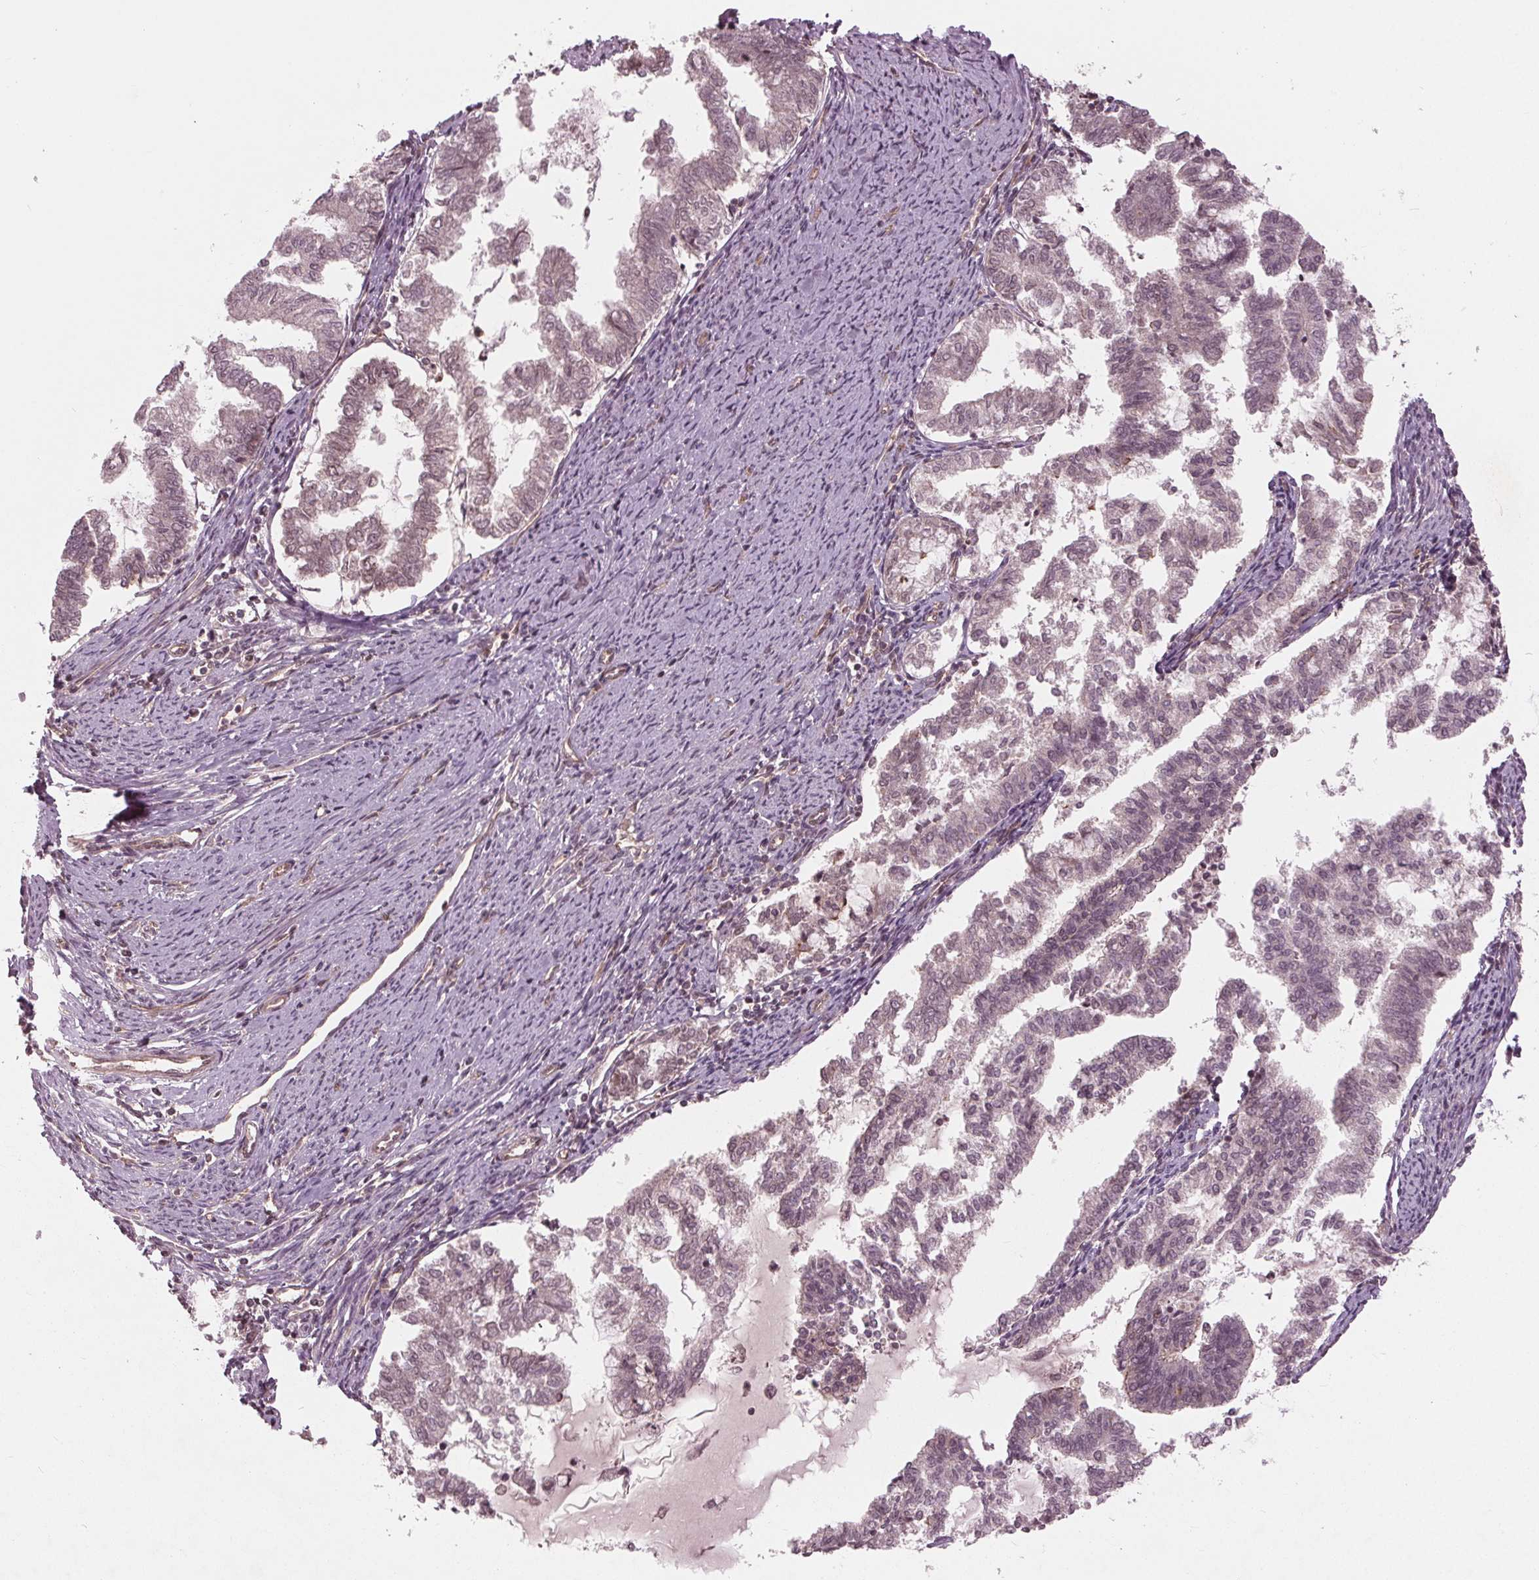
{"staining": {"intensity": "negative", "quantity": "none", "location": "none"}, "tissue": "endometrial cancer", "cell_type": "Tumor cells", "image_type": "cancer", "snomed": [{"axis": "morphology", "description": "Adenocarcinoma, NOS"}, {"axis": "topography", "description": "Endometrium"}], "caption": "Endometrial adenocarcinoma was stained to show a protein in brown. There is no significant expression in tumor cells. (Stains: DAB (3,3'-diaminobenzidine) immunohistochemistry with hematoxylin counter stain, Microscopy: brightfield microscopy at high magnification).", "gene": "BTBD1", "patient": {"sex": "female", "age": 79}}